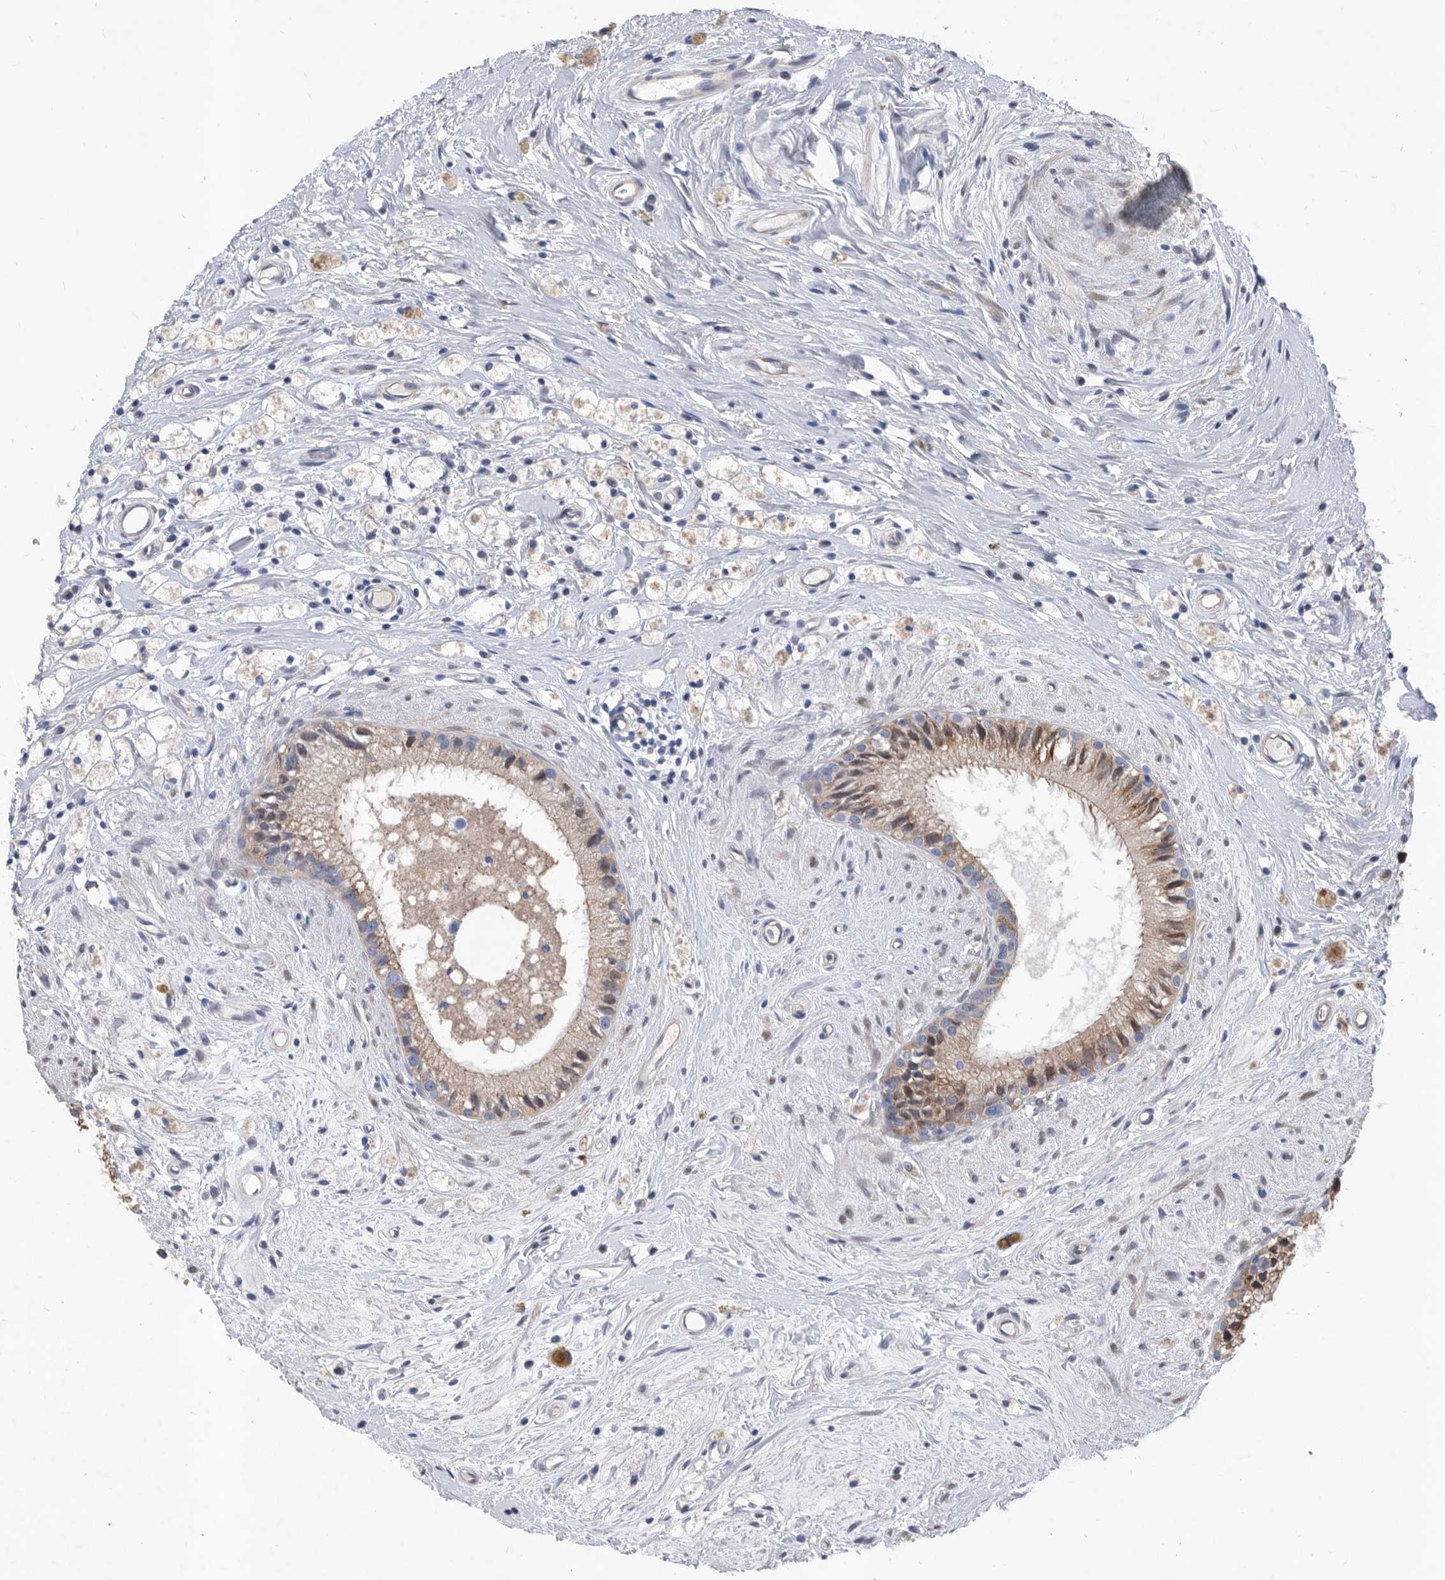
{"staining": {"intensity": "weak", "quantity": "25%-75%", "location": "cytoplasmic/membranous"}, "tissue": "epididymis", "cell_type": "Glandular cells", "image_type": "normal", "snomed": [{"axis": "morphology", "description": "Normal tissue, NOS"}, {"axis": "topography", "description": "Epididymis"}], "caption": "High-magnification brightfield microscopy of benign epididymis stained with DAB (brown) and counterstained with hematoxylin (blue). glandular cells exhibit weak cytoplasmic/membranous positivity is identified in about25%-75% of cells. (Brightfield microscopy of DAB IHC at high magnification).", "gene": "ATP13A3", "patient": {"sex": "male", "age": 80}}